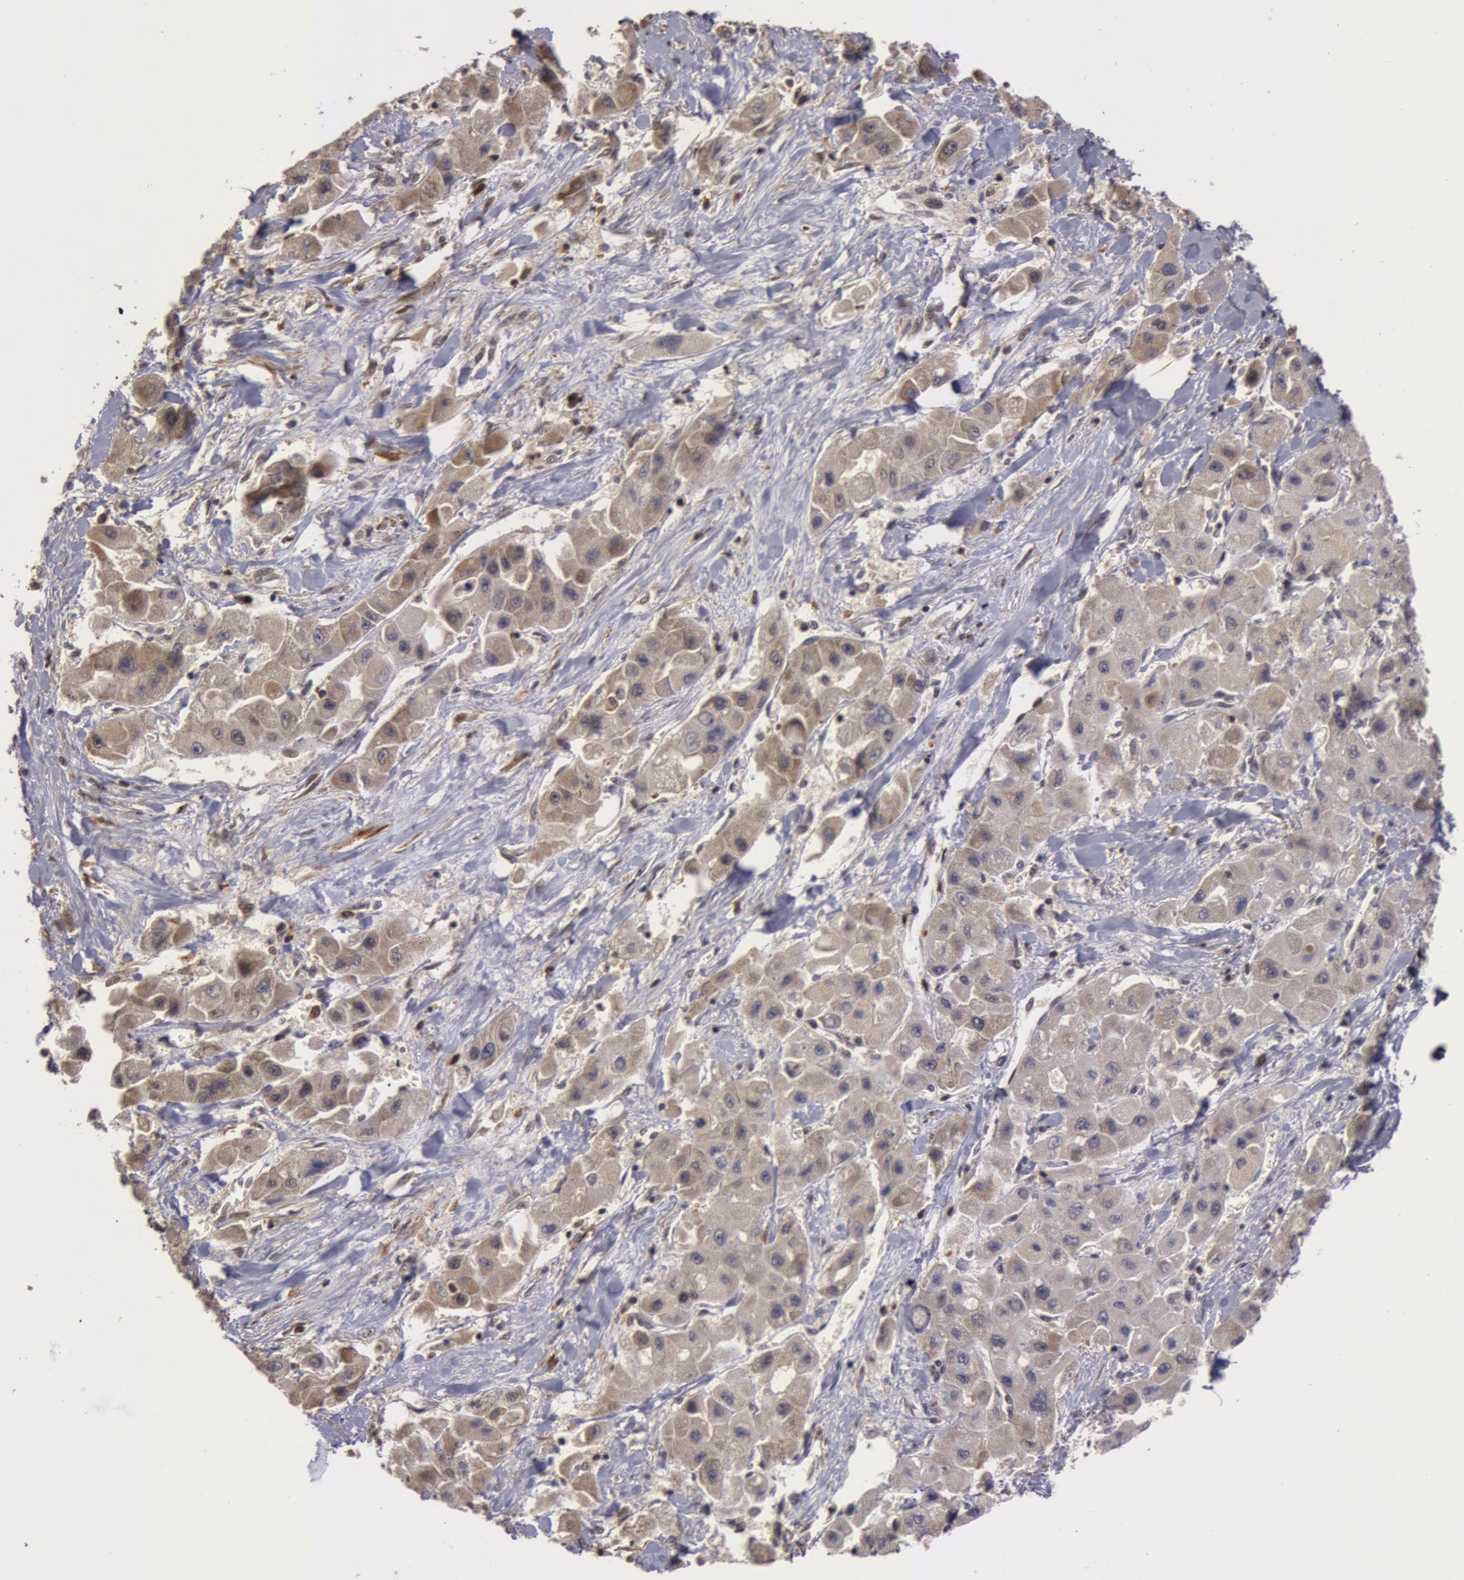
{"staining": {"intensity": "weak", "quantity": "<25%", "location": "nuclear"}, "tissue": "liver cancer", "cell_type": "Tumor cells", "image_type": "cancer", "snomed": [{"axis": "morphology", "description": "Carcinoma, Hepatocellular, NOS"}, {"axis": "topography", "description": "Liver"}], "caption": "DAB (3,3'-diaminobenzidine) immunohistochemical staining of liver cancer (hepatocellular carcinoma) exhibits no significant positivity in tumor cells.", "gene": "ZNF350", "patient": {"sex": "male", "age": 24}}